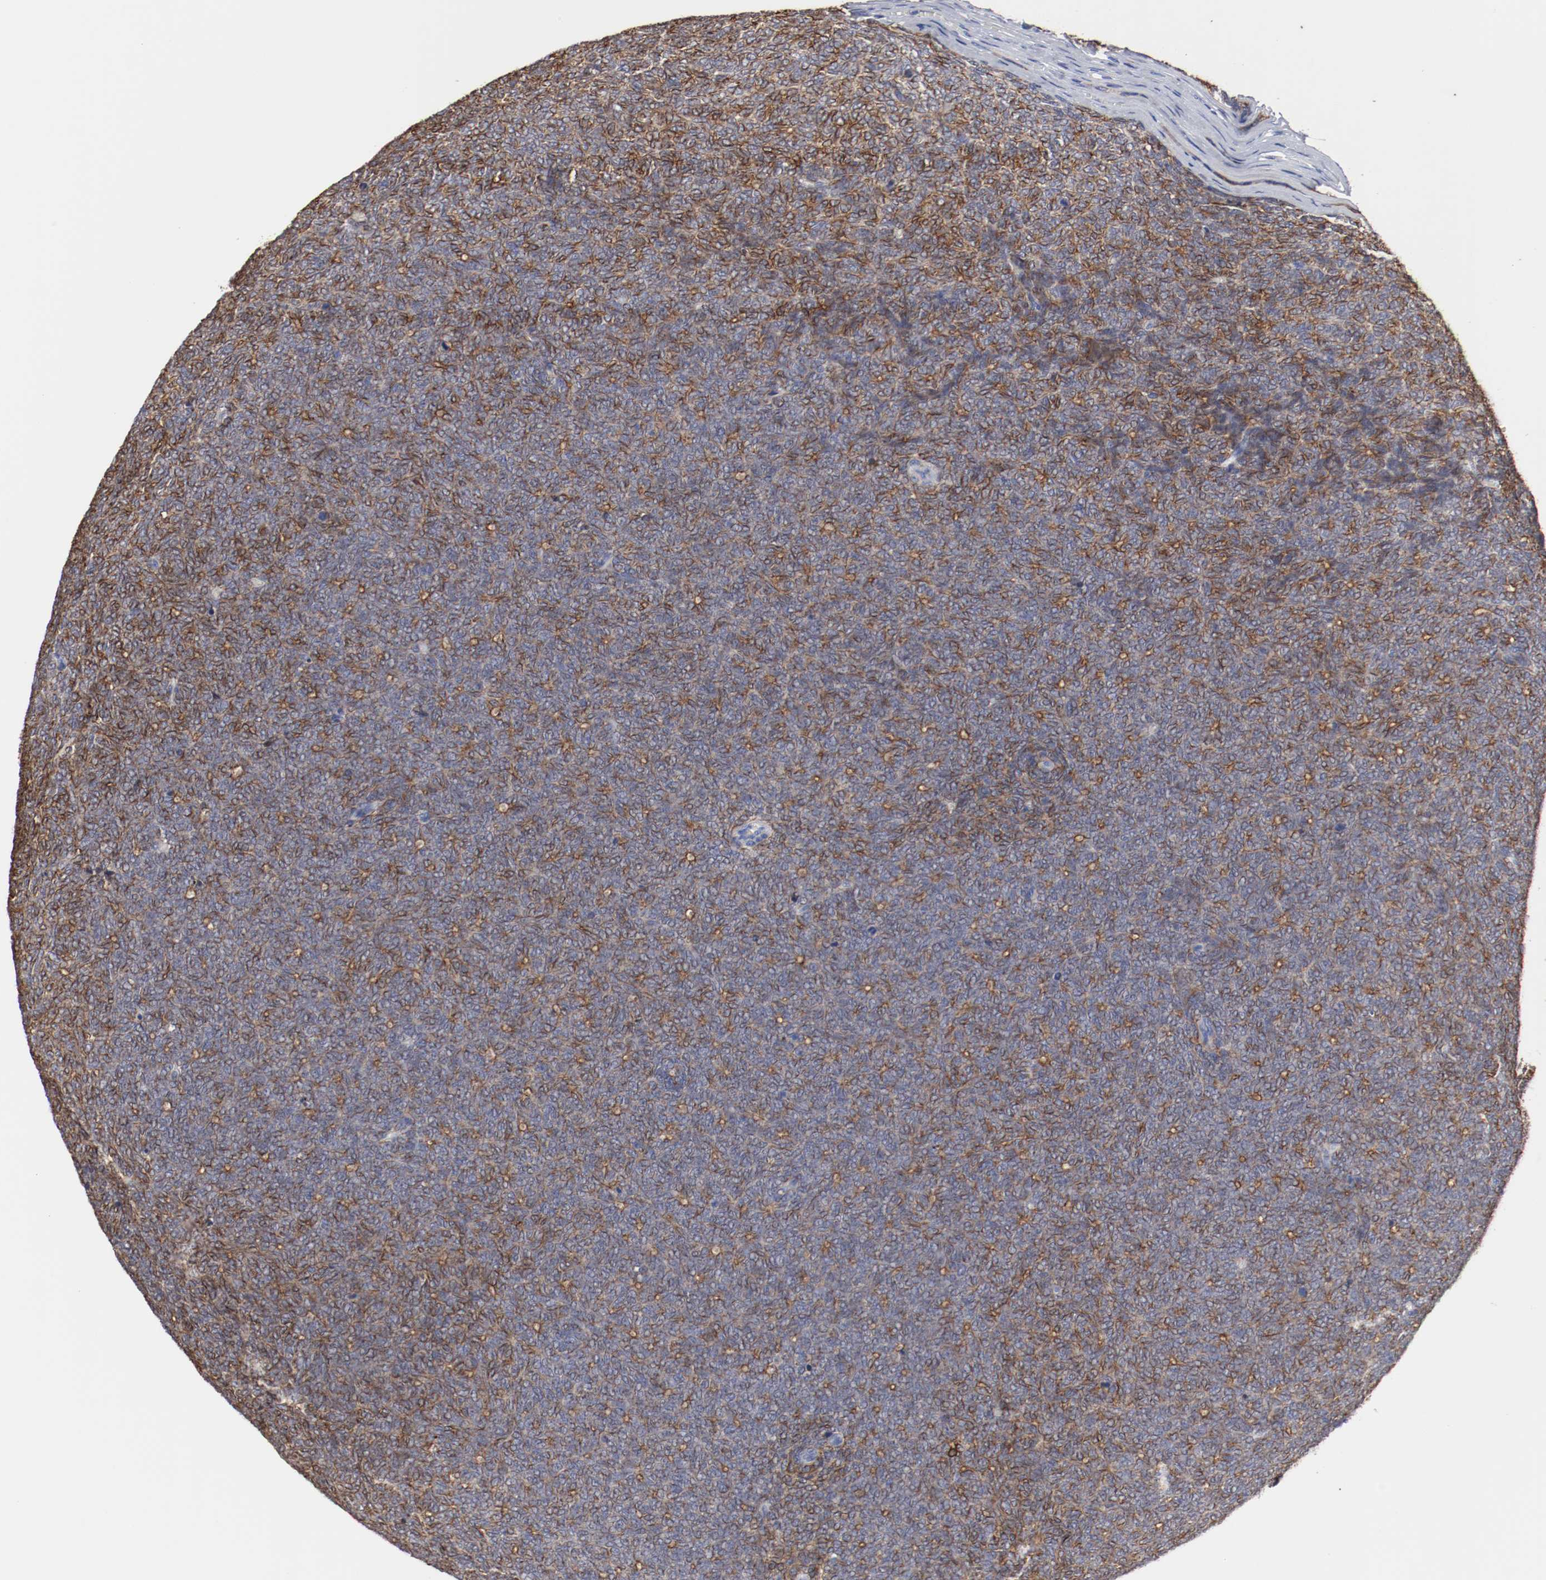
{"staining": {"intensity": "moderate", "quantity": "25%-75%", "location": "cytoplasmic/membranous"}, "tissue": "renal cancer", "cell_type": "Tumor cells", "image_type": "cancer", "snomed": [{"axis": "morphology", "description": "Neoplasm, malignant, NOS"}, {"axis": "topography", "description": "Kidney"}], "caption": "An immunohistochemistry (IHC) micrograph of tumor tissue is shown. Protein staining in brown labels moderate cytoplasmic/membranous positivity in renal malignant neoplasm within tumor cells.", "gene": "TSPAN6", "patient": {"sex": "male", "age": 28}}